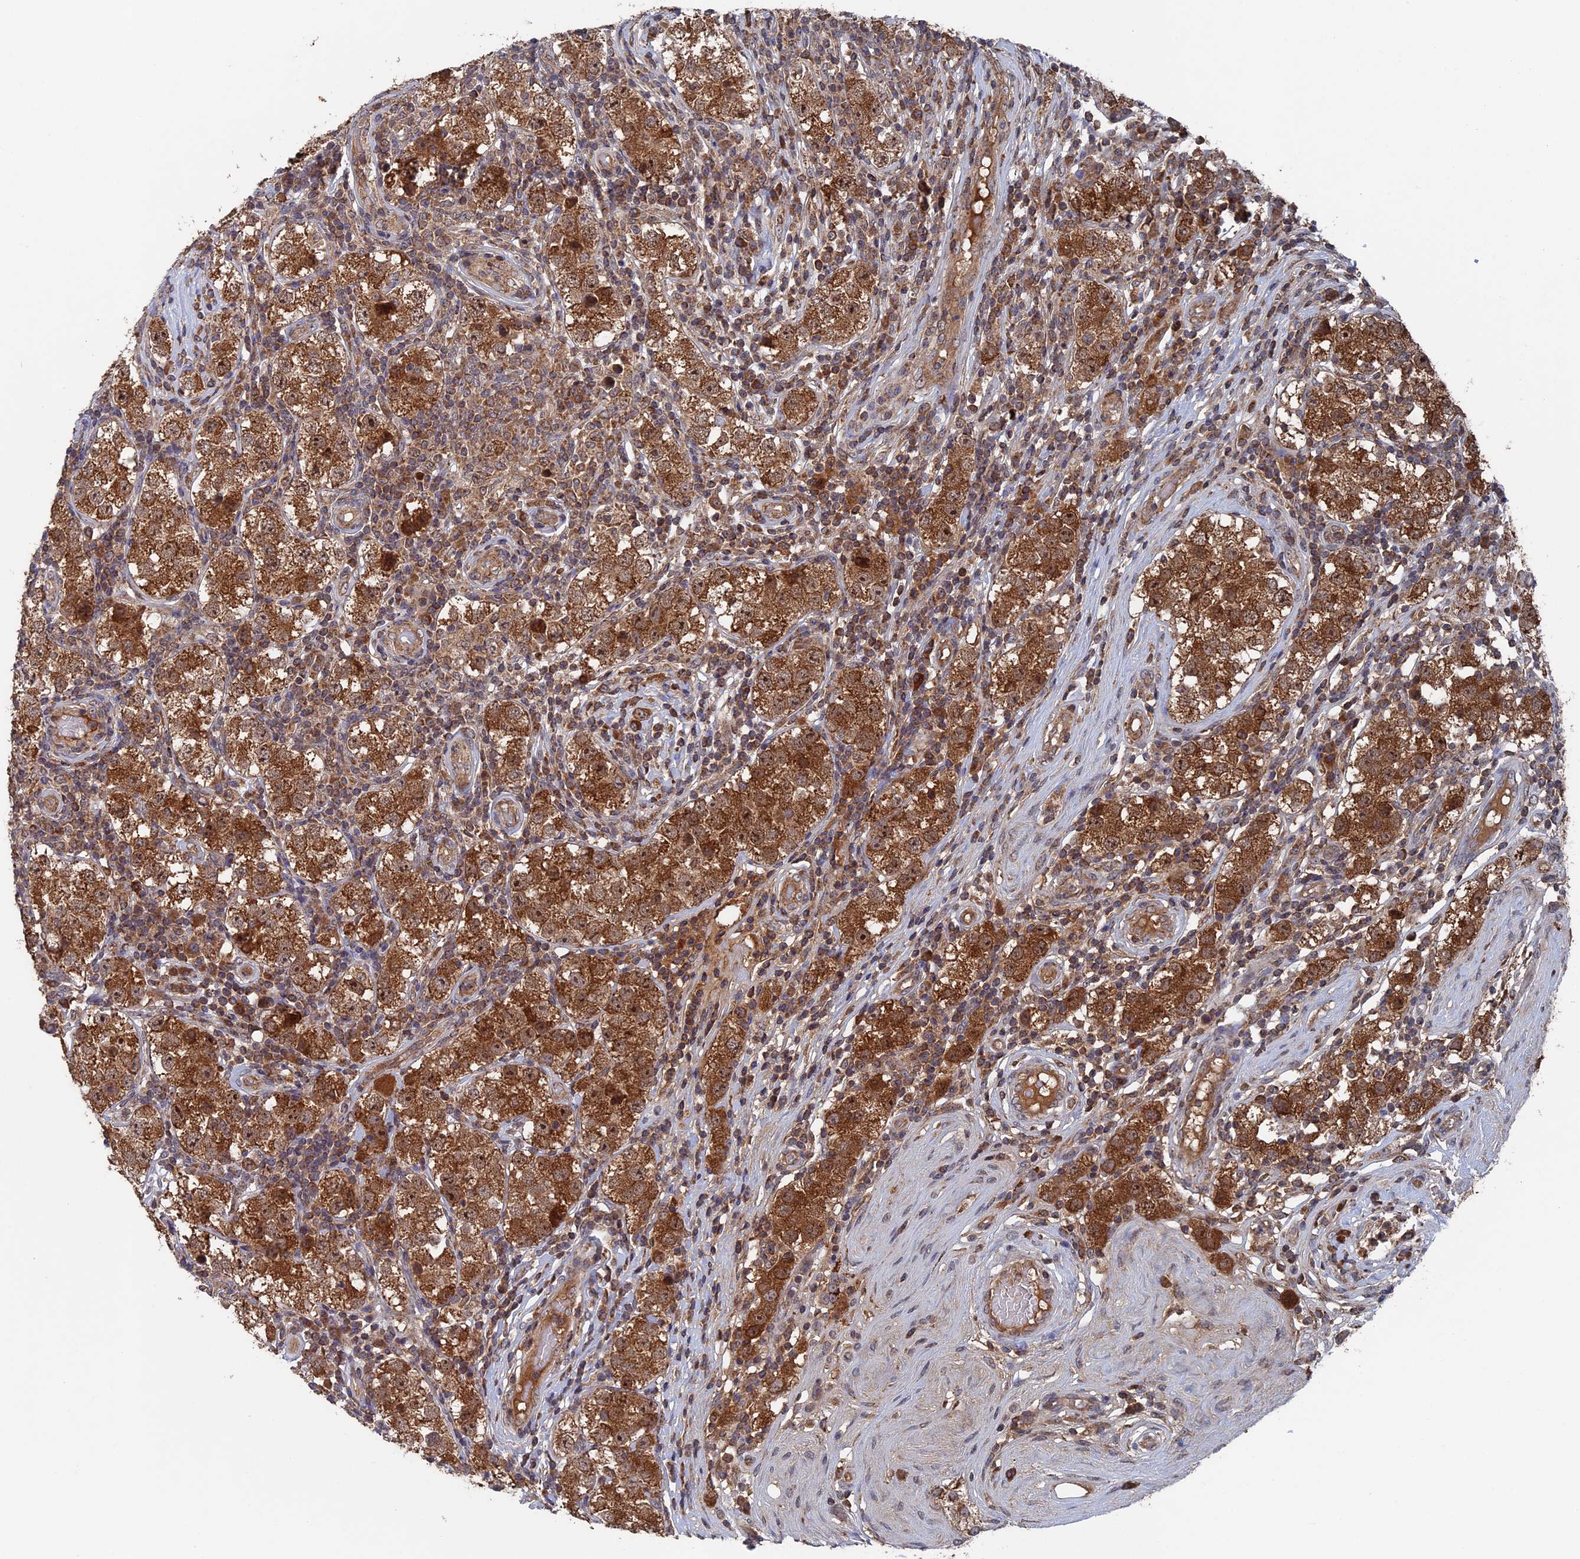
{"staining": {"intensity": "strong", "quantity": ">75%", "location": "cytoplasmic/membranous"}, "tissue": "testis cancer", "cell_type": "Tumor cells", "image_type": "cancer", "snomed": [{"axis": "morphology", "description": "Seminoma, NOS"}, {"axis": "topography", "description": "Testis"}], "caption": "This is an image of immunohistochemistry (IHC) staining of testis seminoma, which shows strong positivity in the cytoplasmic/membranous of tumor cells.", "gene": "RAB15", "patient": {"sex": "male", "age": 34}}